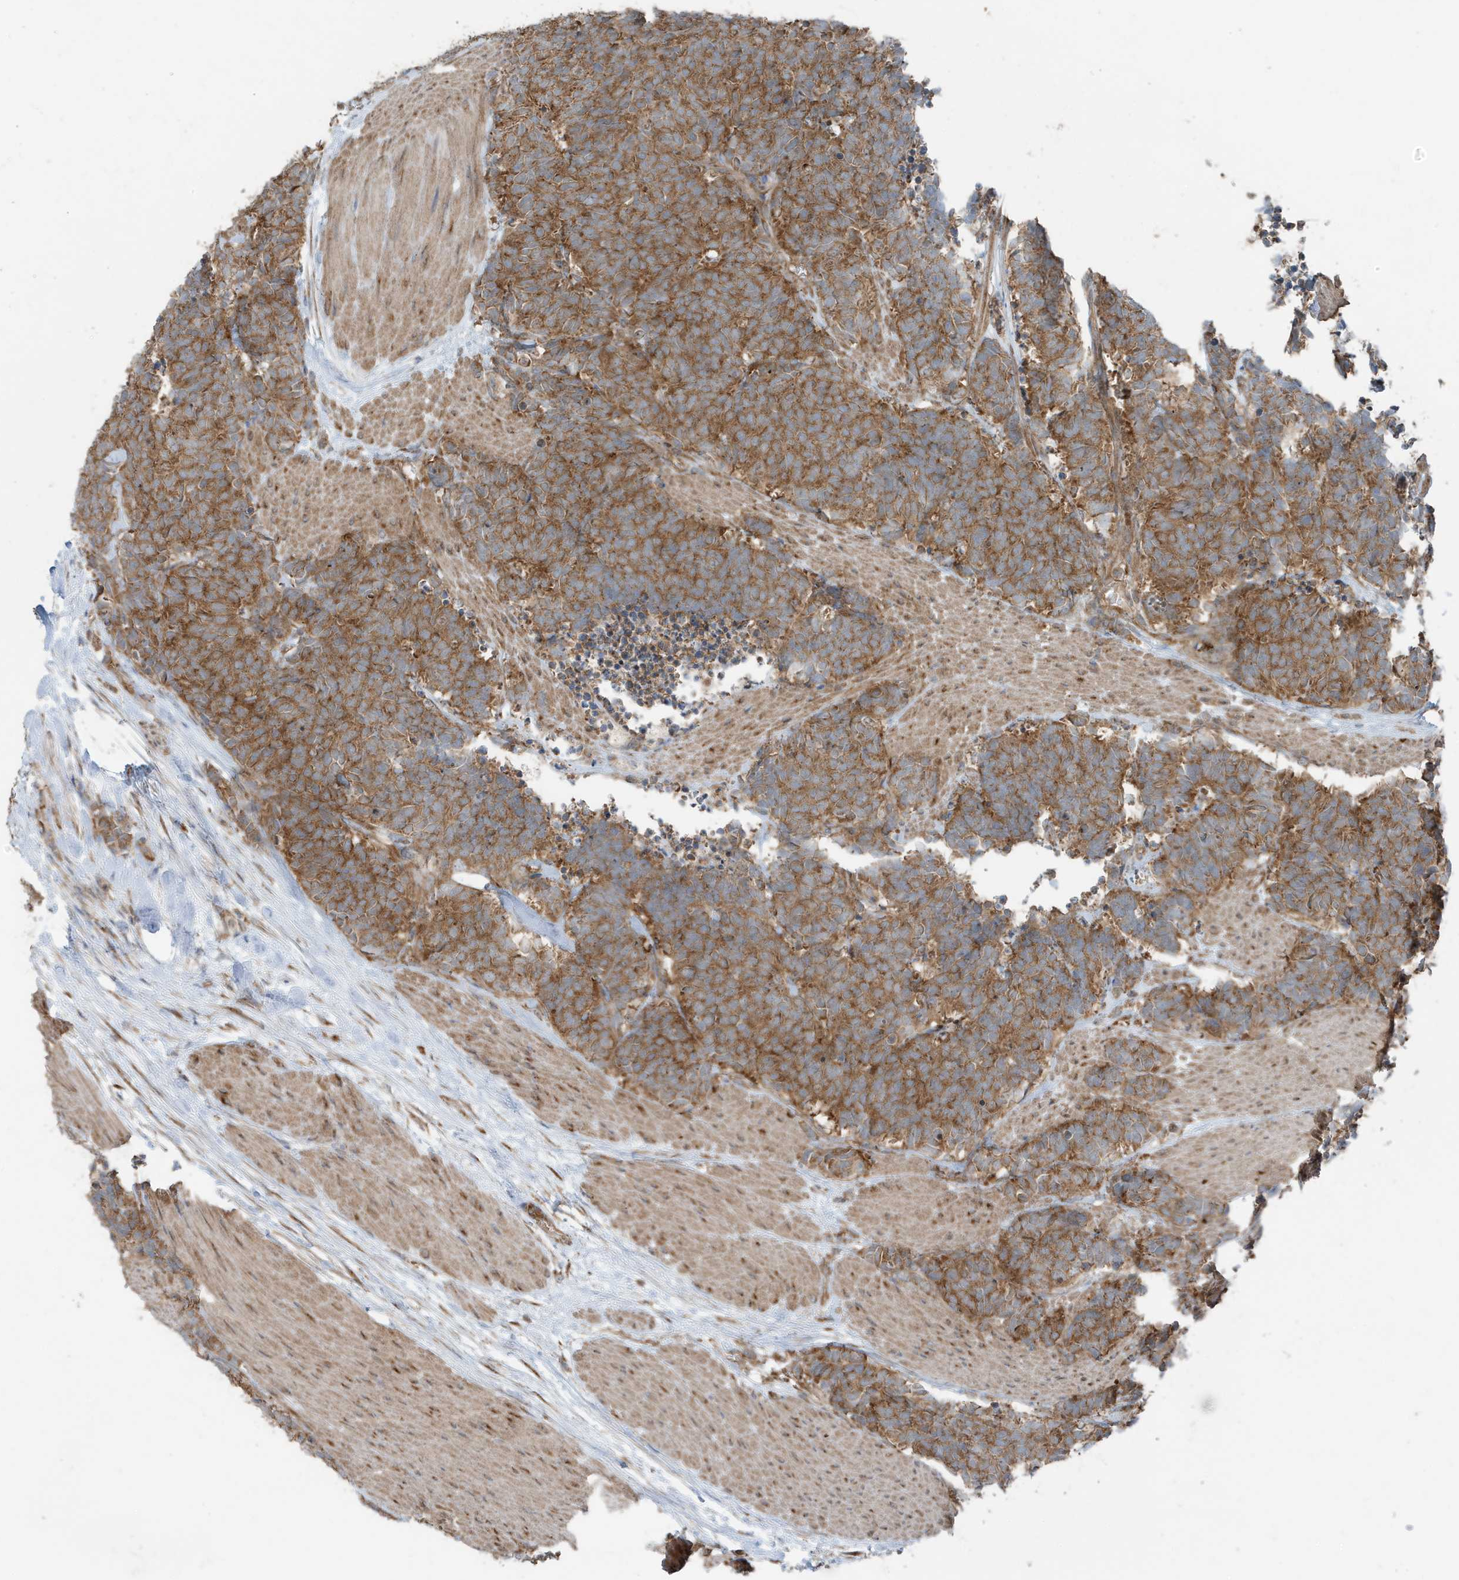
{"staining": {"intensity": "moderate", "quantity": ">75%", "location": "cytoplasmic/membranous"}, "tissue": "carcinoid", "cell_type": "Tumor cells", "image_type": "cancer", "snomed": [{"axis": "morphology", "description": "Carcinoma, NOS"}, {"axis": "morphology", "description": "Carcinoid, malignant, NOS"}, {"axis": "topography", "description": "Urinary bladder"}], "caption": "An immunohistochemistry (IHC) image of tumor tissue is shown. Protein staining in brown labels moderate cytoplasmic/membranous positivity in carcinoid within tumor cells.", "gene": "GOLGA4", "patient": {"sex": "male", "age": 57}}